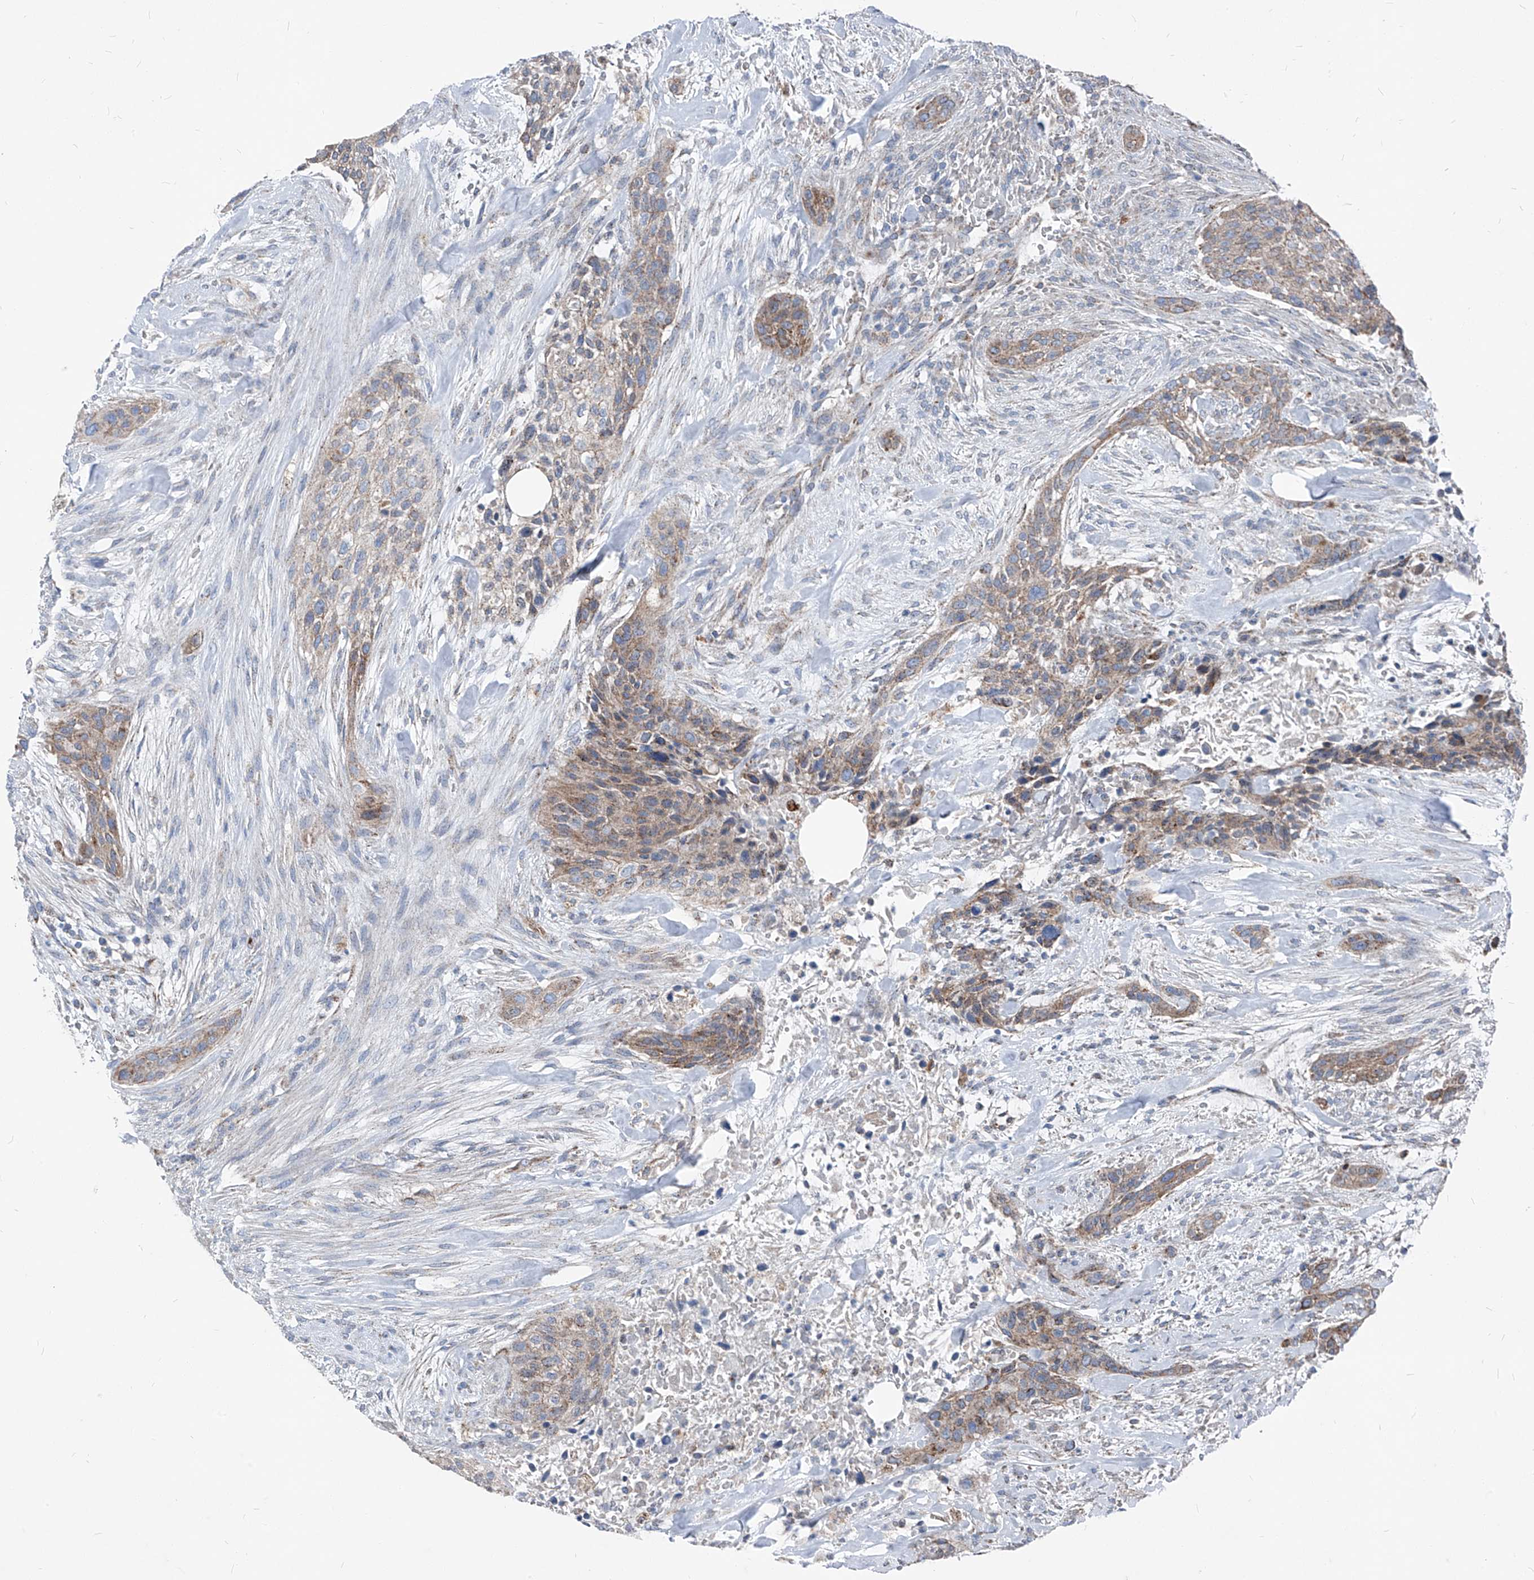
{"staining": {"intensity": "weak", "quantity": ">75%", "location": "cytoplasmic/membranous"}, "tissue": "urothelial cancer", "cell_type": "Tumor cells", "image_type": "cancer", "snomed": [{"axis": "morphology", "description": "Urothelial carcinoma, High grade"}, {"axis": "topography", "description": "Urinary bladder"}], "caption": "Protein expression analysis of urothelial carcinoma (high-grade) displays weak cytoplasmic/membranous staining in approximately >75% of tumor cells. (DAB IHC with brightfield microscopy, high magnification).", "gene": "AGPS", "patient": {"sex": "male", "age": 35}}